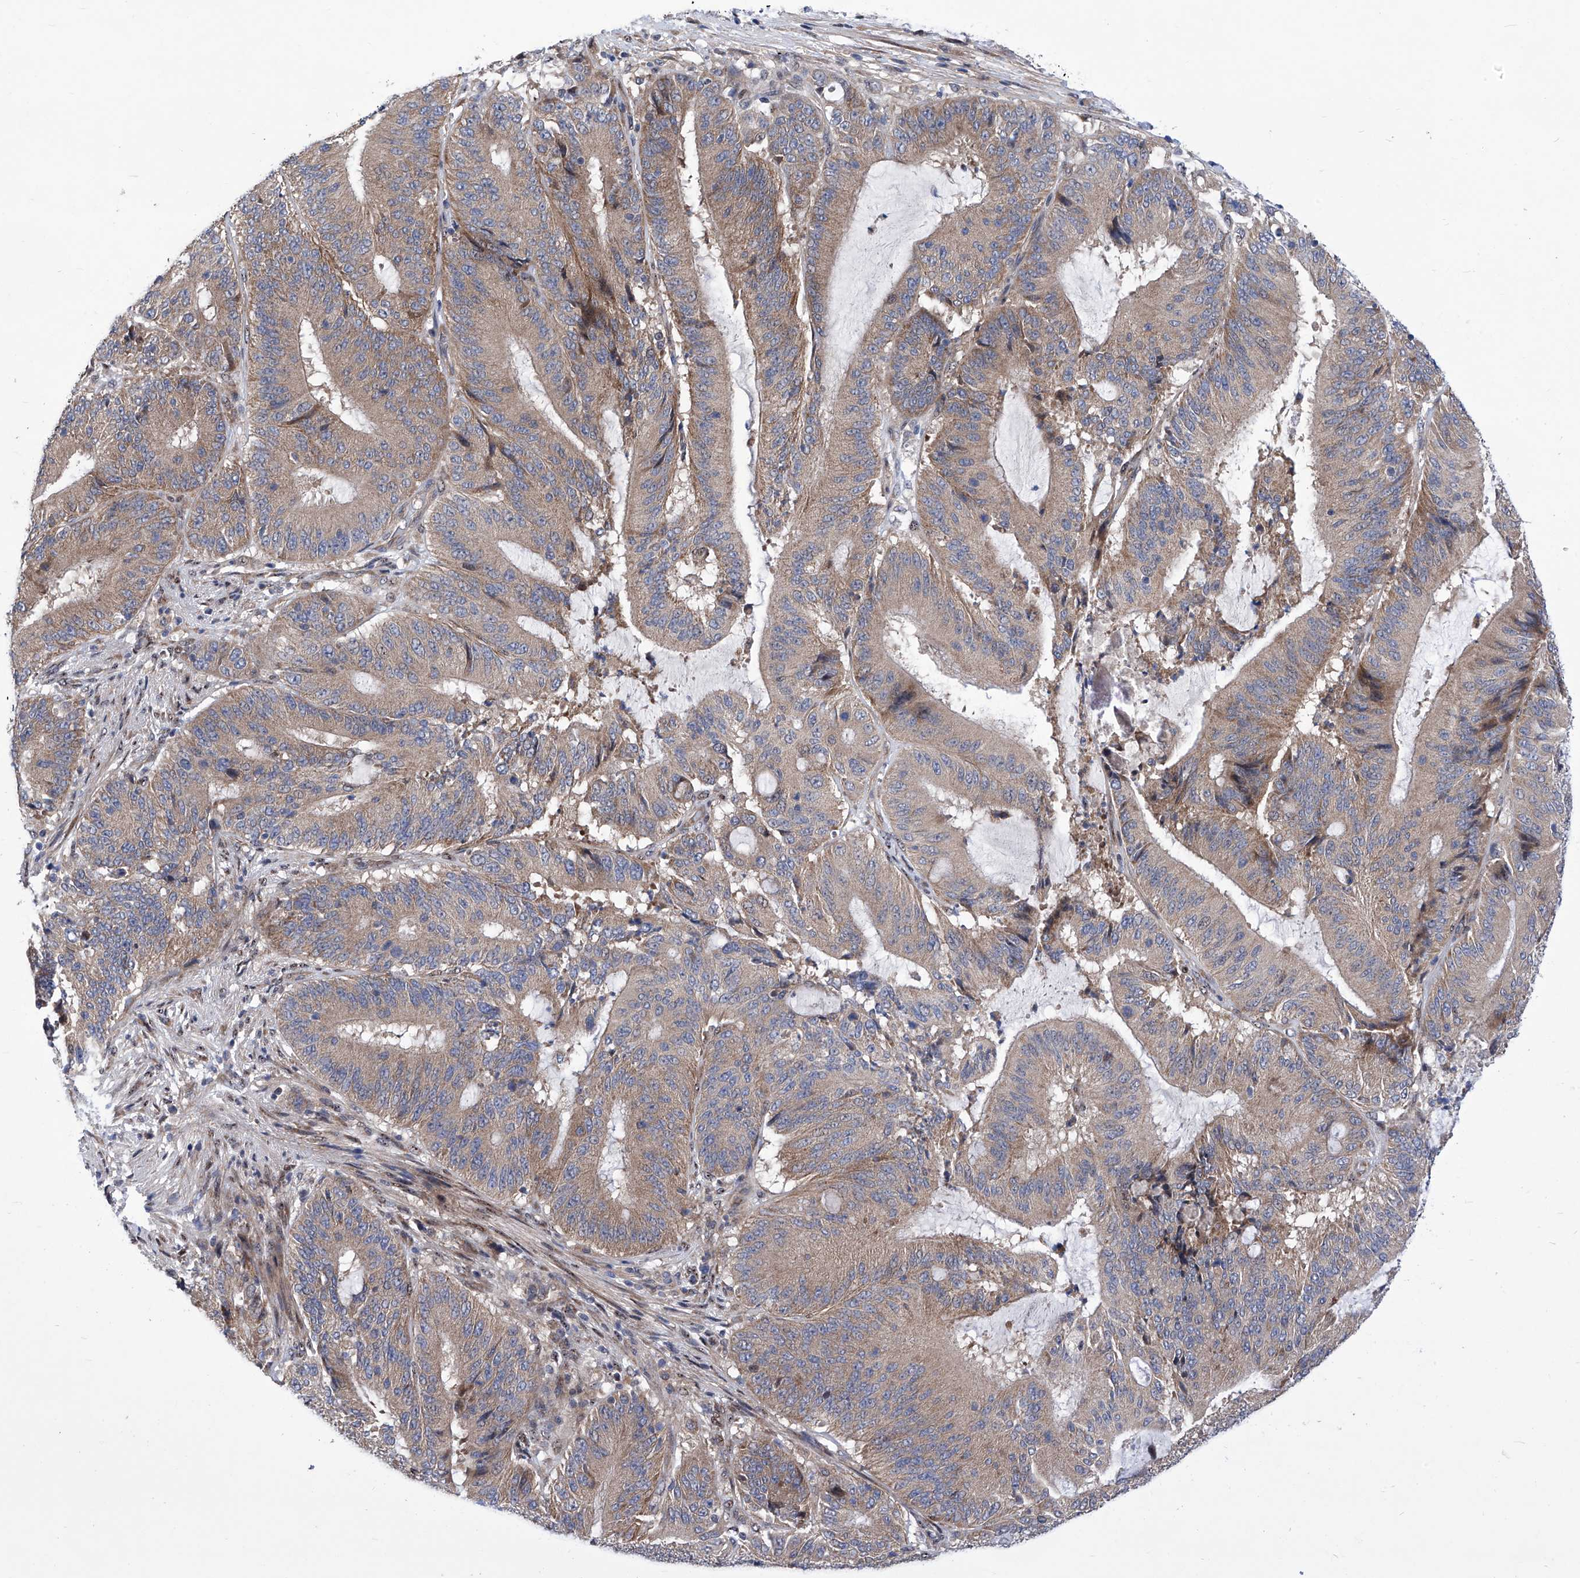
{"staining": {"intensity": "moderate", "quantity": "25%-75%", "location": "cytoplasmic/membranous"}, "tissue": "liver cancer", "cell_type": "Tumor cells", "image_type": "cancer", "snomed": [{"axis": "morphology", "description": "Normal tissue, NOS"}, {"axis": "morphology", "description": "Cholangiocarcinoma"}, {"axis": "topography", "description": "Liver"}, {"axis": "topography", "description": "Peripheral nerve tissue"}], "caption": "Brown immunohistochemical staining in liver cancer demonstrates moderate cytoplasmic/membranous expression in approximately 25%-75% of tumor cells.", "gene": "KTI12", "patient": {"sex": "female", "age": 73}}